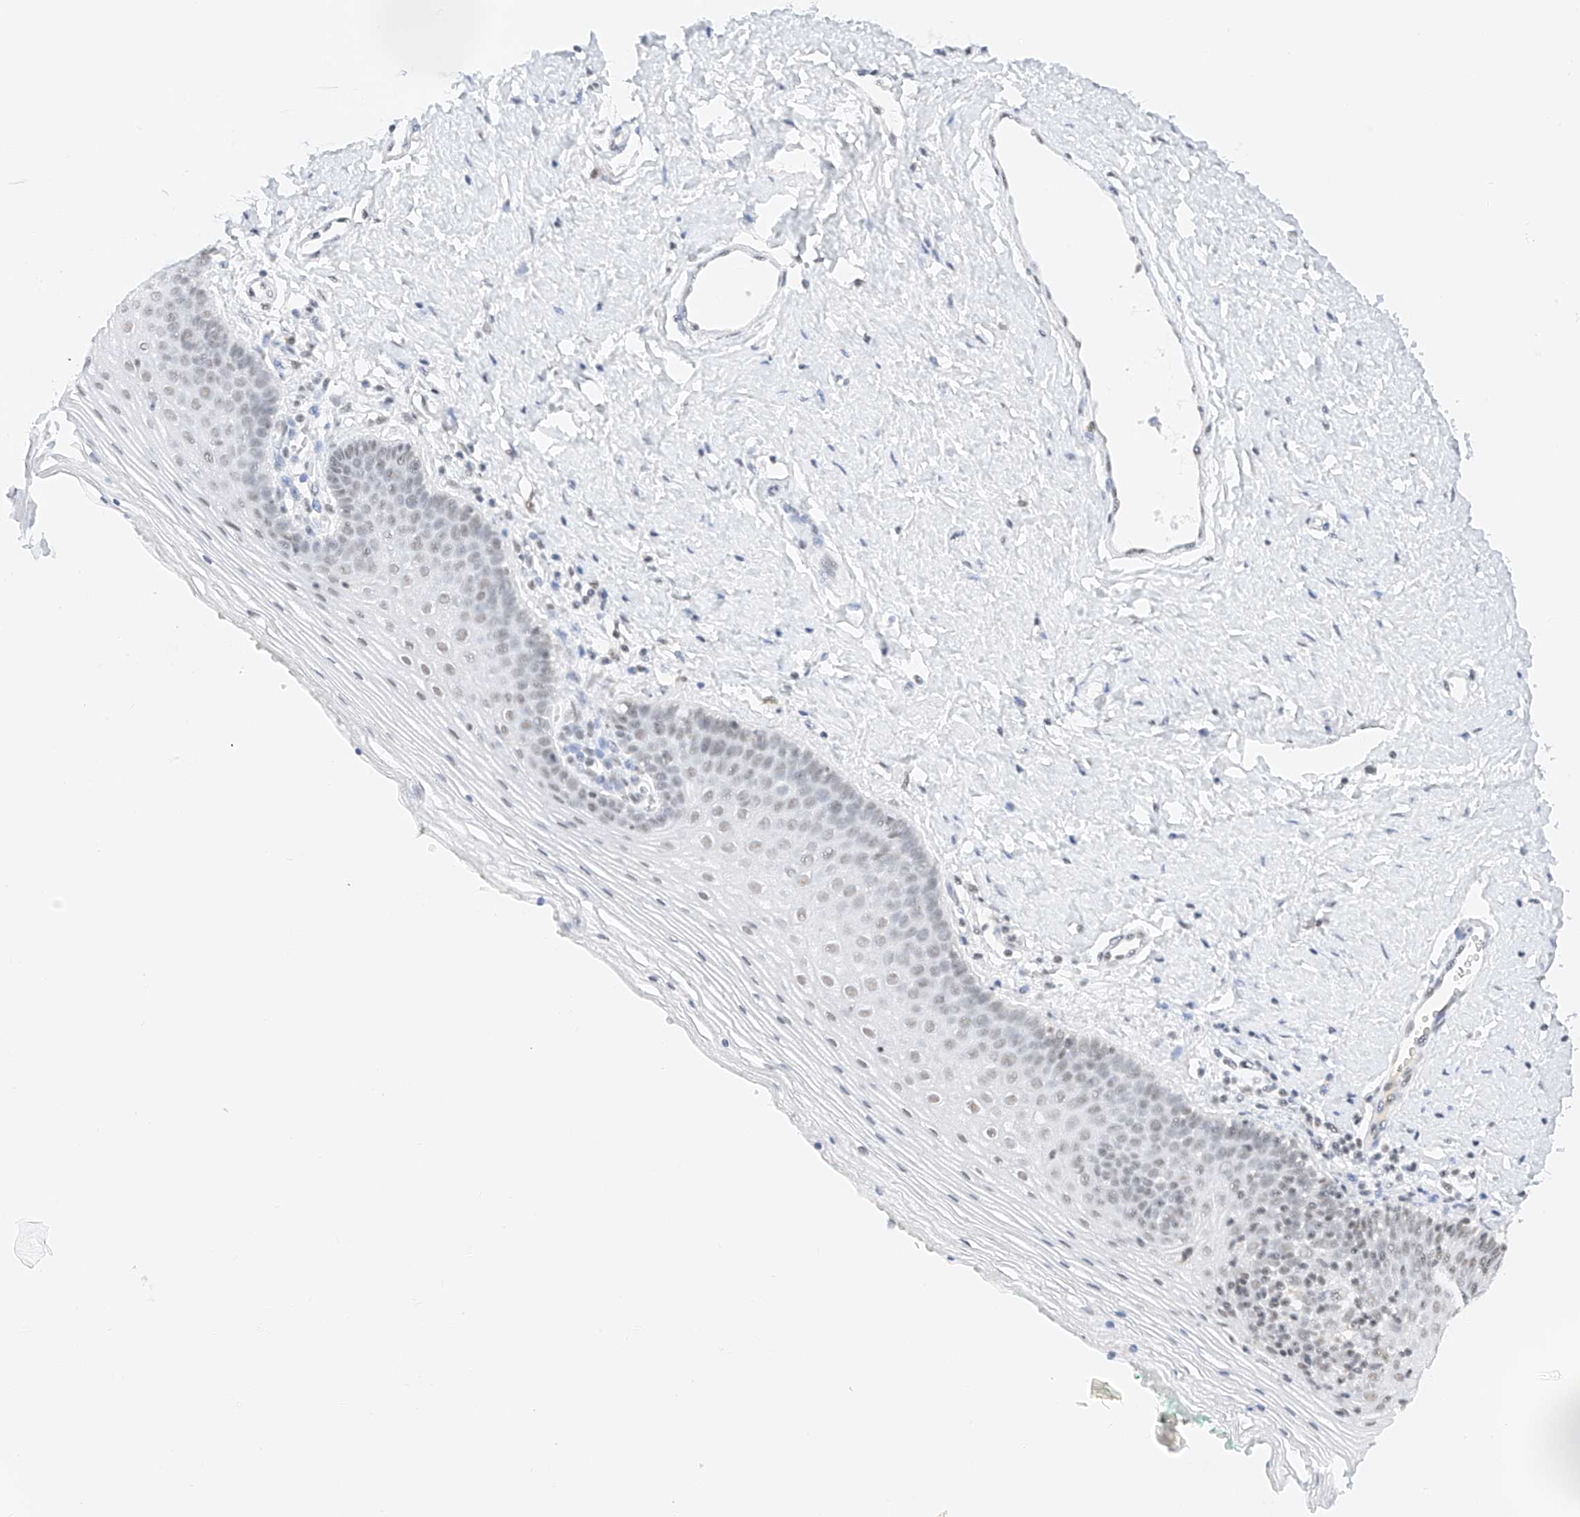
{"staining": {"intensity": "weak", "quantity": "<25%", "location": "nuclear"}, "tissue": "vagina", "cell_type": "Squamous epithelial cells", "image_type": "normal", "snomed": [{"axis": "morphology", "description": "Normal tissue, NOS"}, {"axis": "topography", "description": "Vagina"}], "caption": "Immunohistochemistry (IHC) photomicrograph of normal vagina stained for a protein (brown), which demonstrates no positivity in squamous epithelial cells.", "gene": "NRF1", "patient": {"sex": "female", "age": 32}}